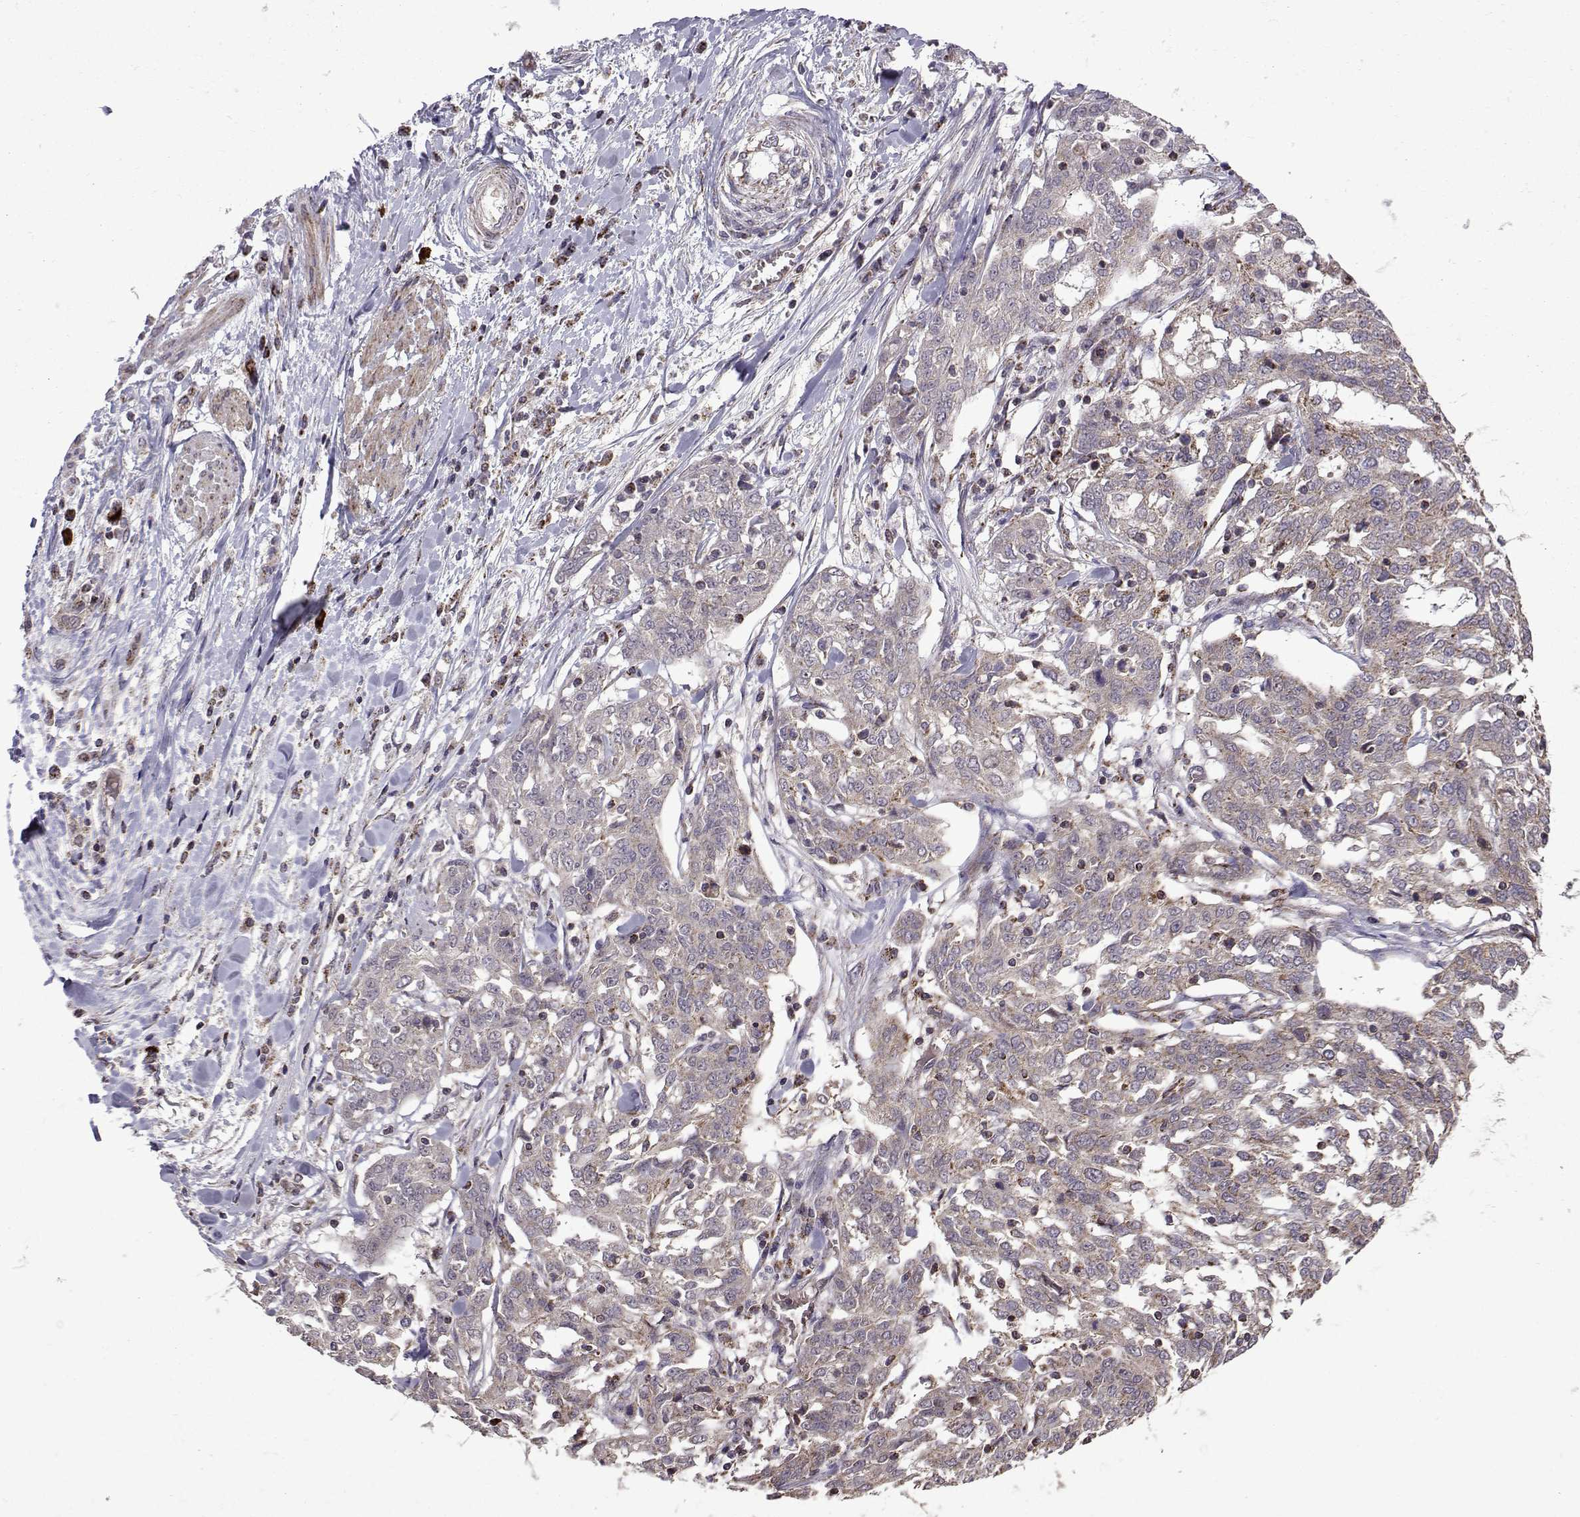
{"staining": {"intensity": "weak", "quantity": "<25%", "location": "cytoplasmic/membranous"}, "tissue": "ovarian cancer", "cell_type": "Tumor cells", "image_type": "cancer", "snomed": [{"axis": "morphology", "description": "Cystadenocarcinoma, serous, NOS"}, {"axis": "topography", "description": "Ovary"}], "caption": "DAB (3,3'-diaminobenzidine) immunohistochemical staining of ovarian cancer exhibits no significant positivity in tumor cells.", "gene": "TAB2", "patient": {"sex": "female", "age": 67}}